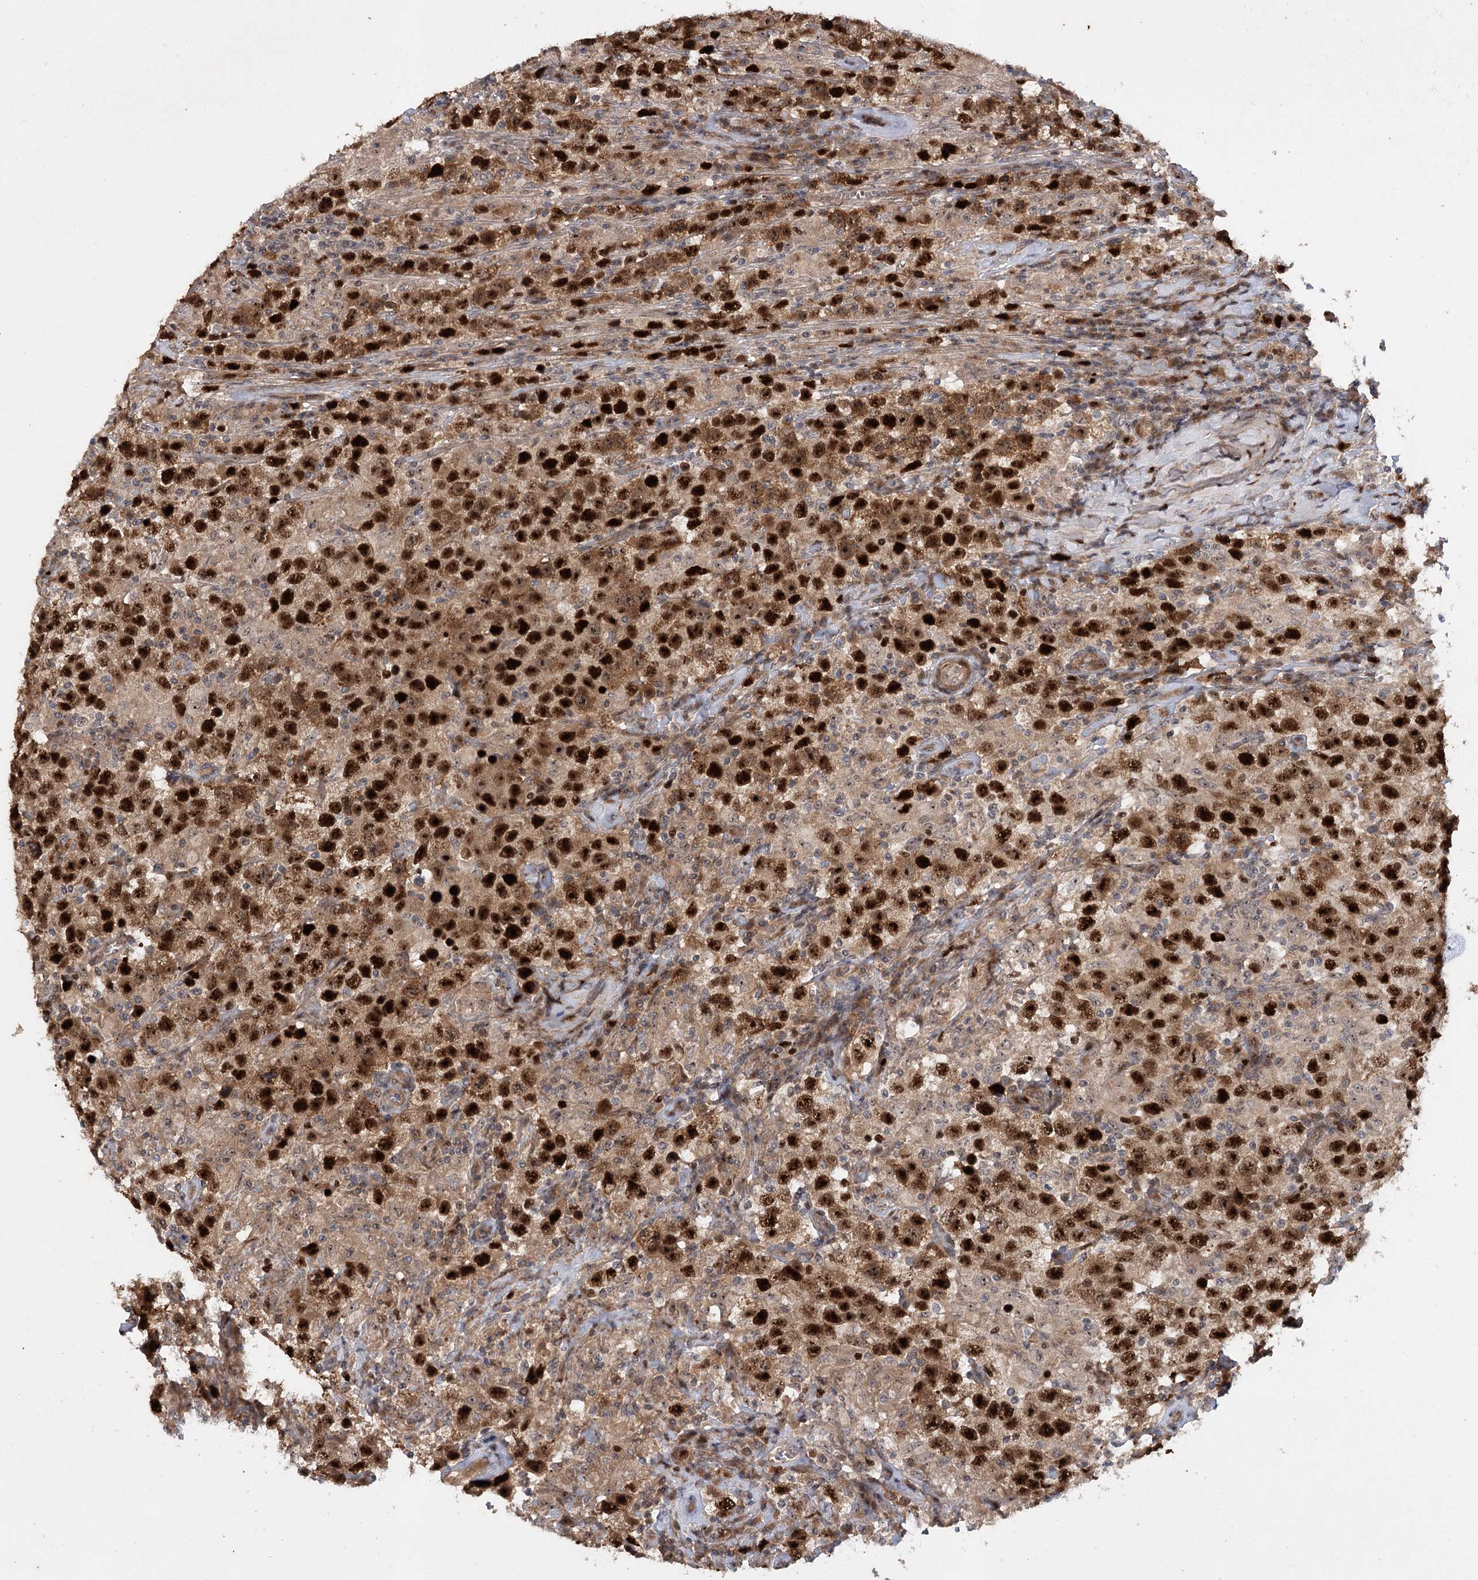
{"staining": {"intensity": "strong", "quantity": ">75%", "location": "nuclear"}, "tissue": "testis cancer", "cell_type": "Tumor cells", "image_type": "cancer", "snomed": [{"axis": "morphology", "description": "Seminoma, NOS"}, {"axis": "topography", "description": "Testis"}], "caption": "Human testis seminoma stained with a protein marker demonstrates strong staining in tumor cells.", "gene": "PIK3C2A", "patient": {"sex": "male", "age": 41}}